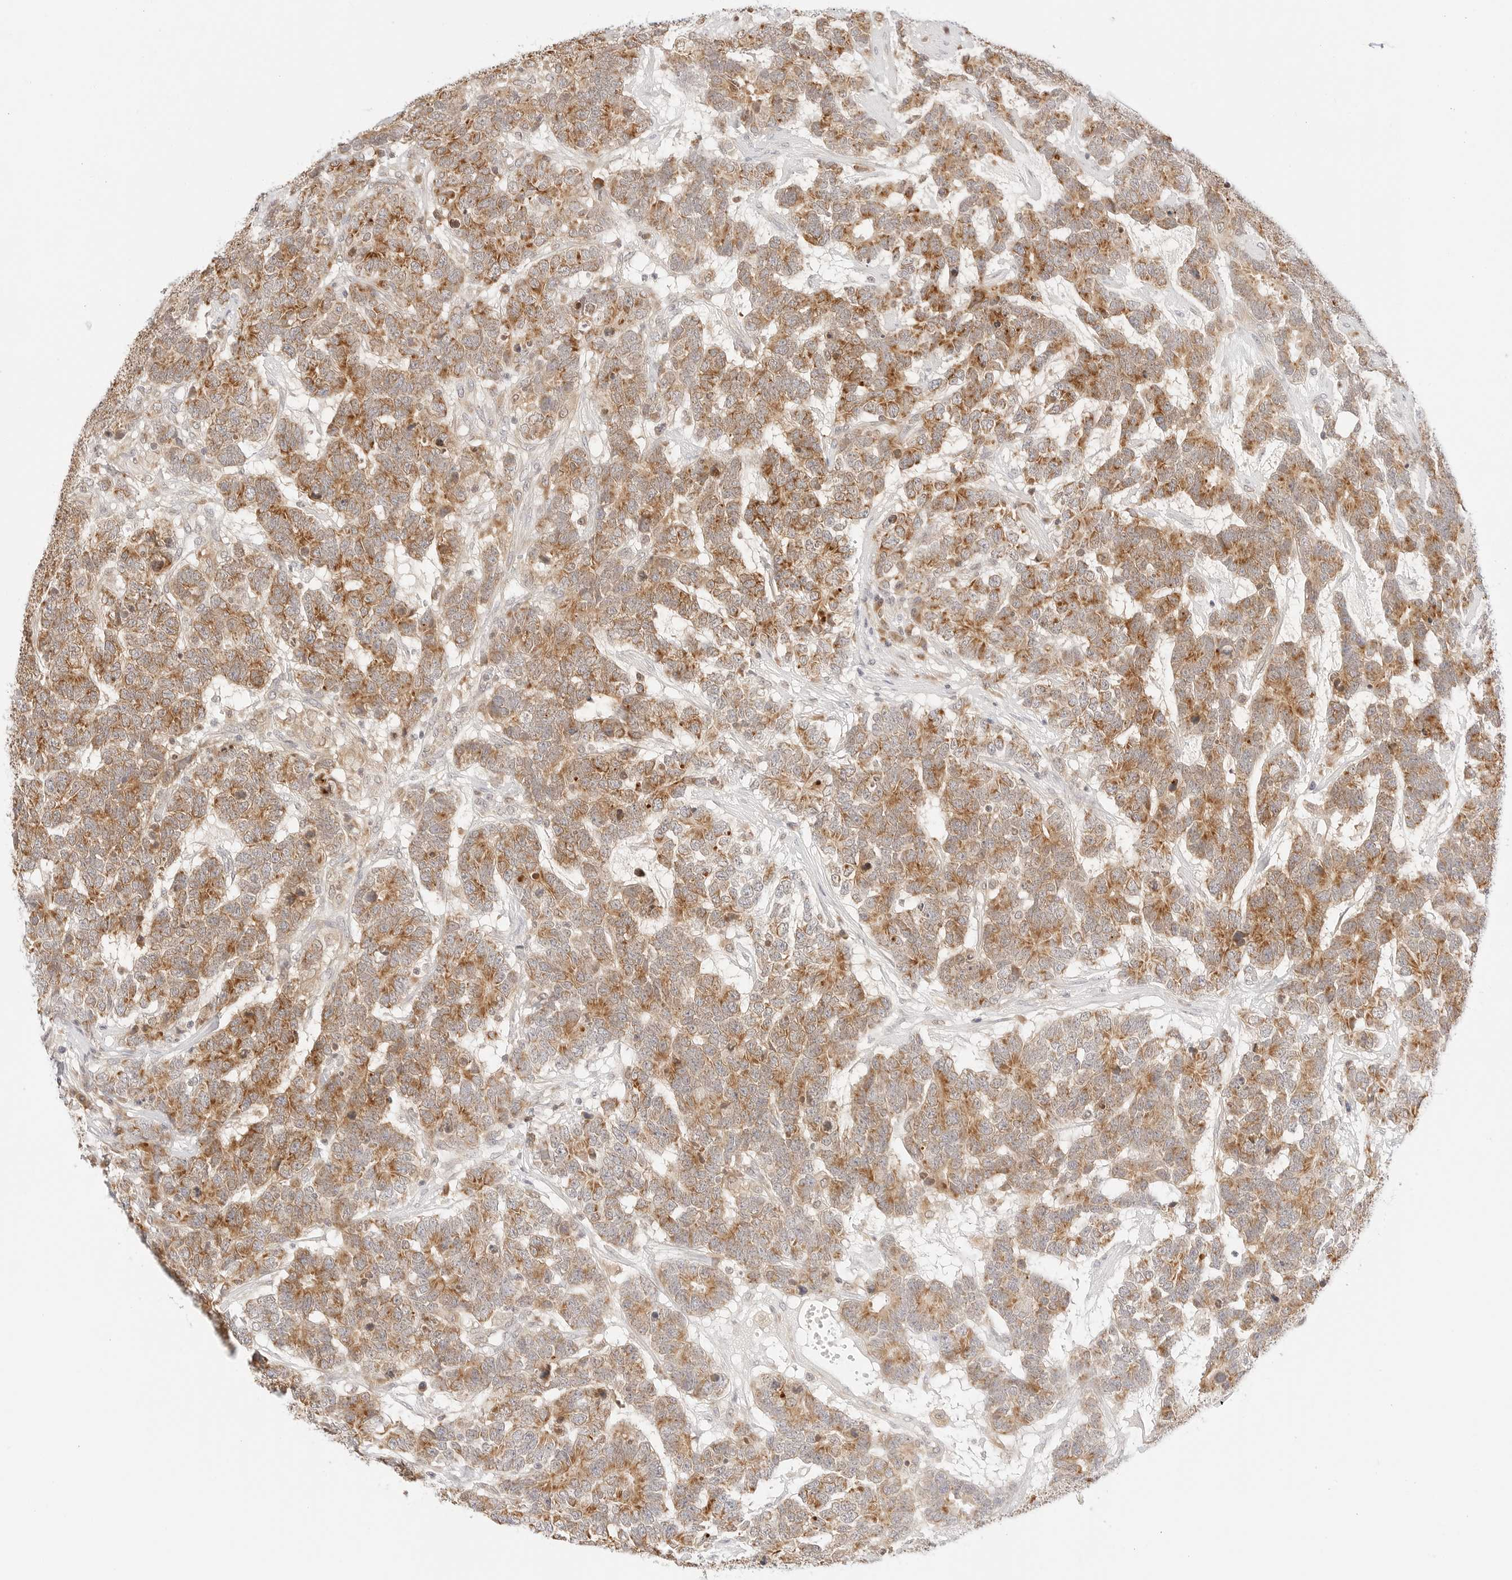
{"staining": {"intensity": "moderate", "quantity": ">75%", "location": "cytoplasmic/membranous"}, "tissue": "testis cancer", "cell_type": "Tumor cells", "image_type": "cancer", "snomed": [{"axis": "morphology", "description": "Carcinoma, Embryonal, NOS"}, {"axis": "topography", "description": "Testis"}], "caption": "Tumor cells show medium levels of moderate cytoplasmic/membranous positivity in approximately >75% of cells in testis embryonal carcinoma. The protein of interest is shown in brown color, while the nuclei are stained blue.", "gene": "ERO1B", "patient": {"sex": "male", "age": 26}}